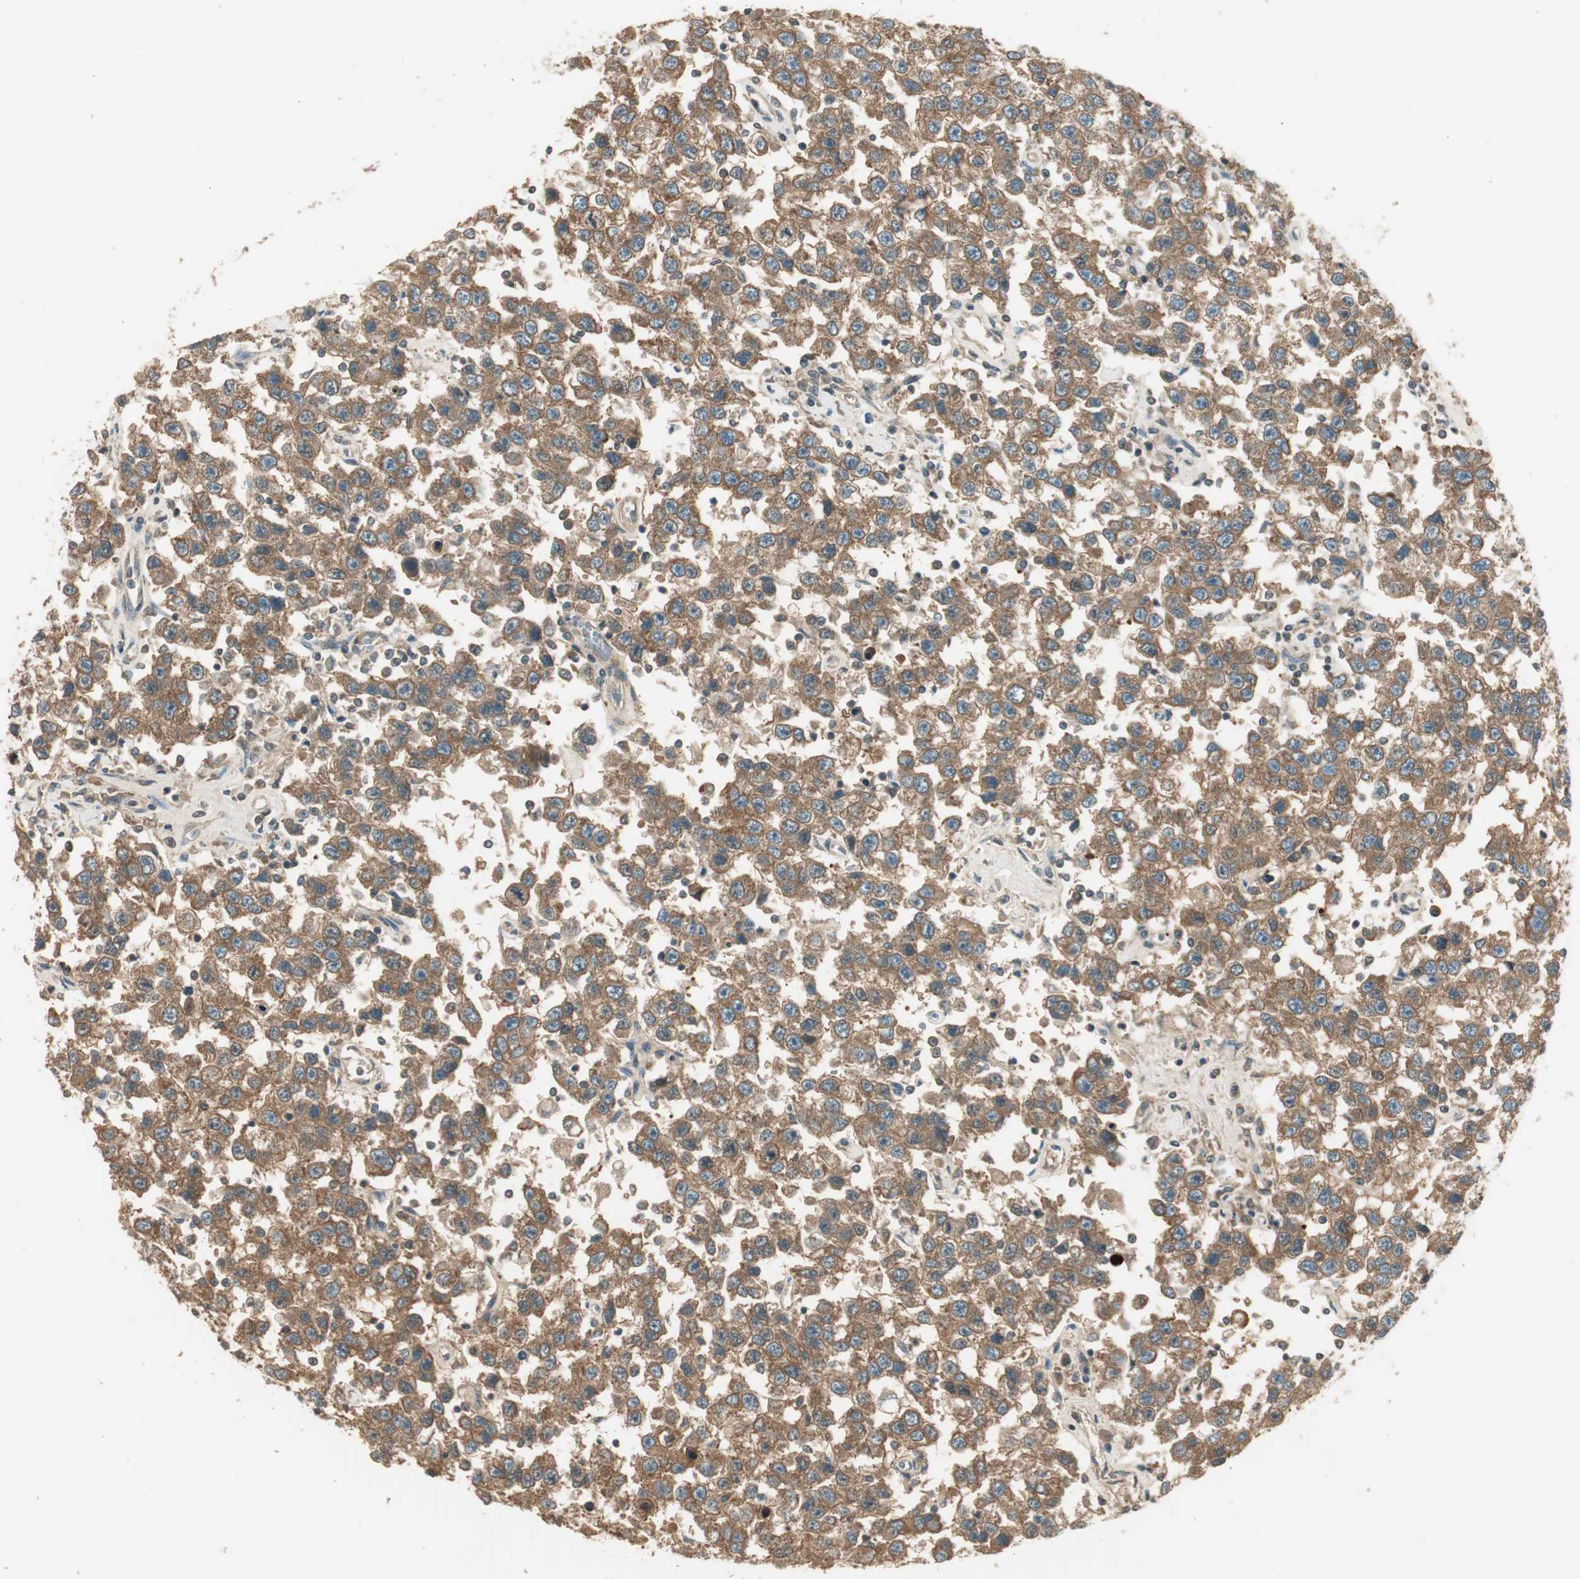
{"staining": {"intensity": "moderate", "quantity": ">75%", "location": "cytoplasmic/membranous"}, "tissue": "testis cancer", "cell_type": "Tumor cells", "image_type": "cancer", "snomed": [{"axis": "morphology", "description": "Seminoma, NOS"}, {"axis": "topography", "description": "Testis"}], "caption": "Seminoma (testis) tissue demonstrates moderate cytoplasmic/membranous positivity in approximately >75% of tumor cells", "gene": "PFDN5", "patient": {"sex": "male", "age": 41}}